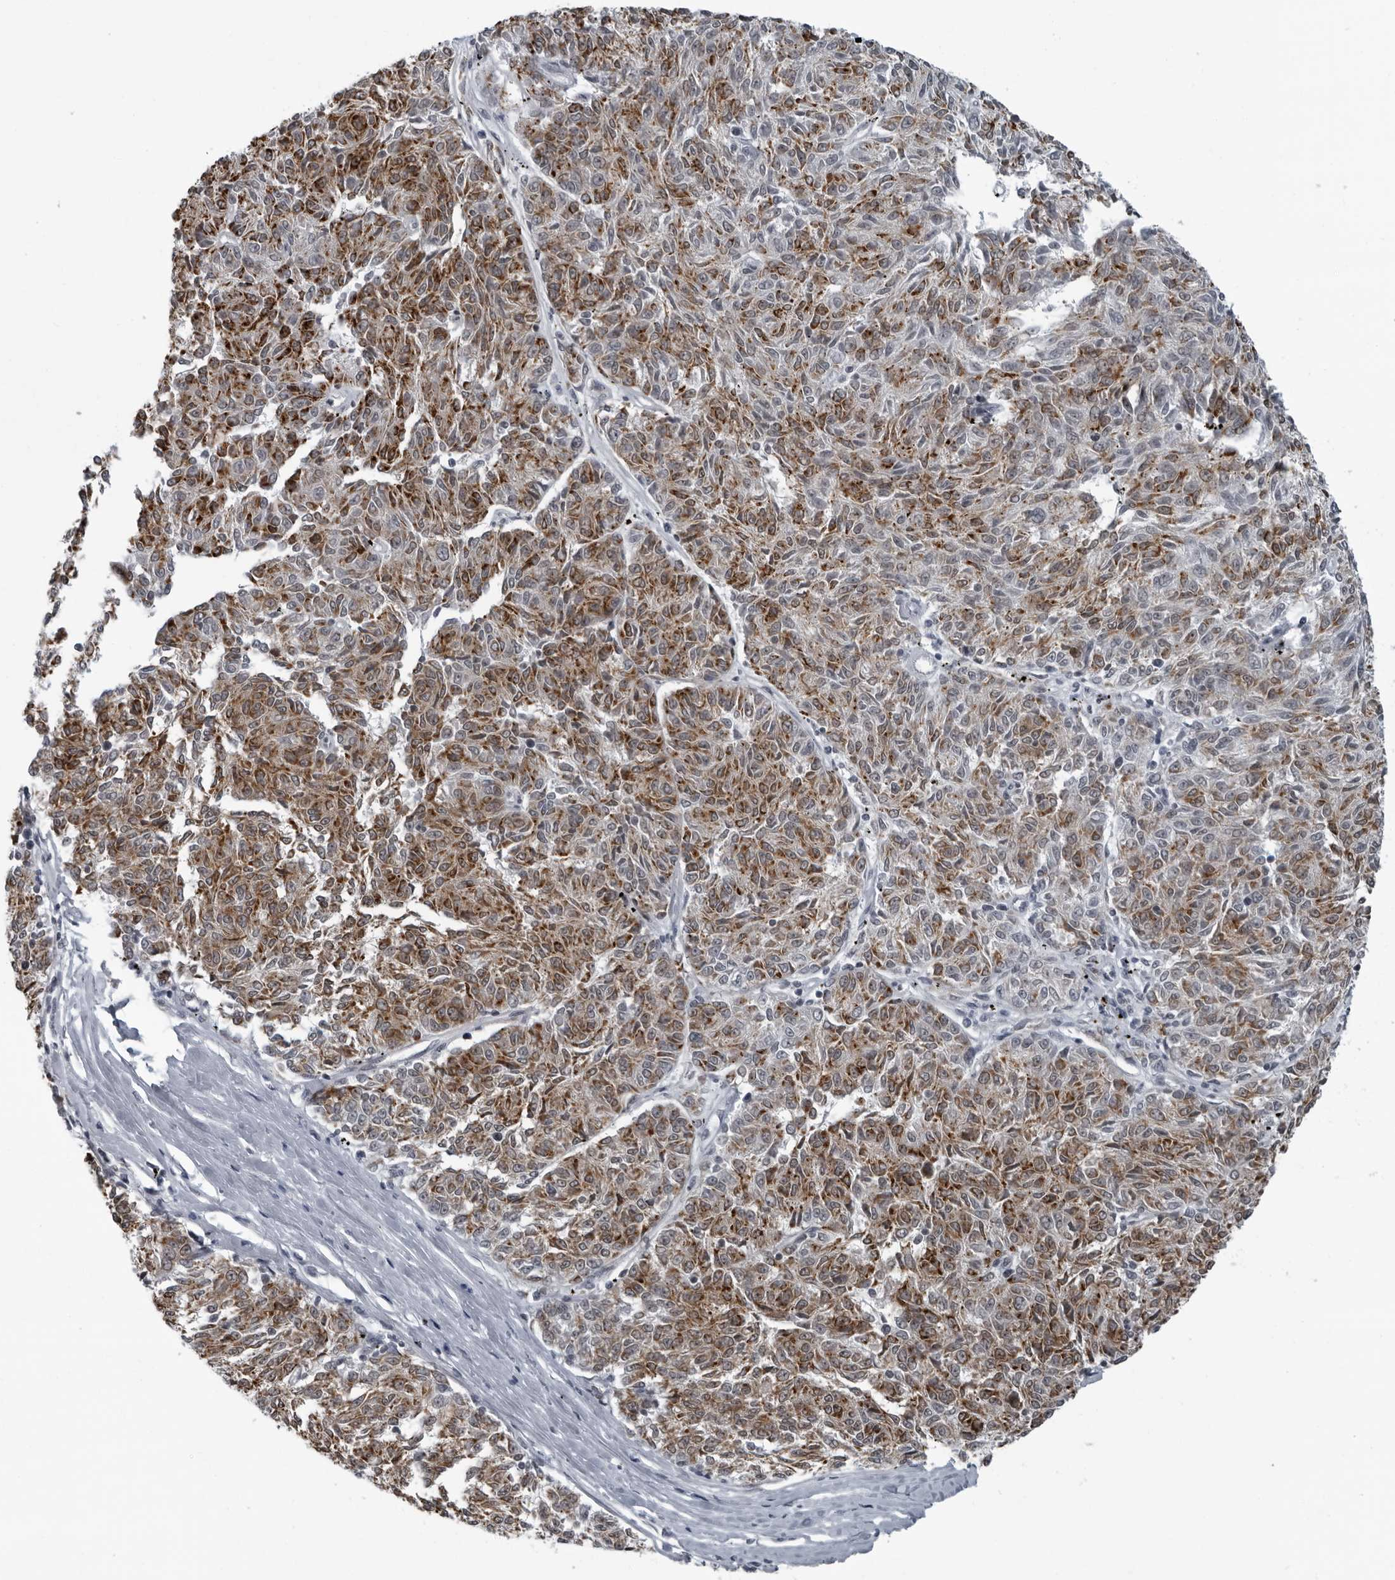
{"staining": {"intensity": "moderate", "quantity": ">75%", "location": "cytoplasmic/membranous"}, "tissue": "melanoma", "cell_type": "Tumor cells", "image_type": "cancer", "snomed": [{"axis": "morphology", "description": "Malignant melanoma, NOS"}, {"axis": "topography", "description": "Skin"}], "caption": "There is medium levels of moderate cytoplasmic/membranous staining in tumor cells of malignant melanoma, as demonstrated by immunohistochemical staining (brown color).", "gene": "RTCA", "patient": {"sex": "female", "age": 72}}